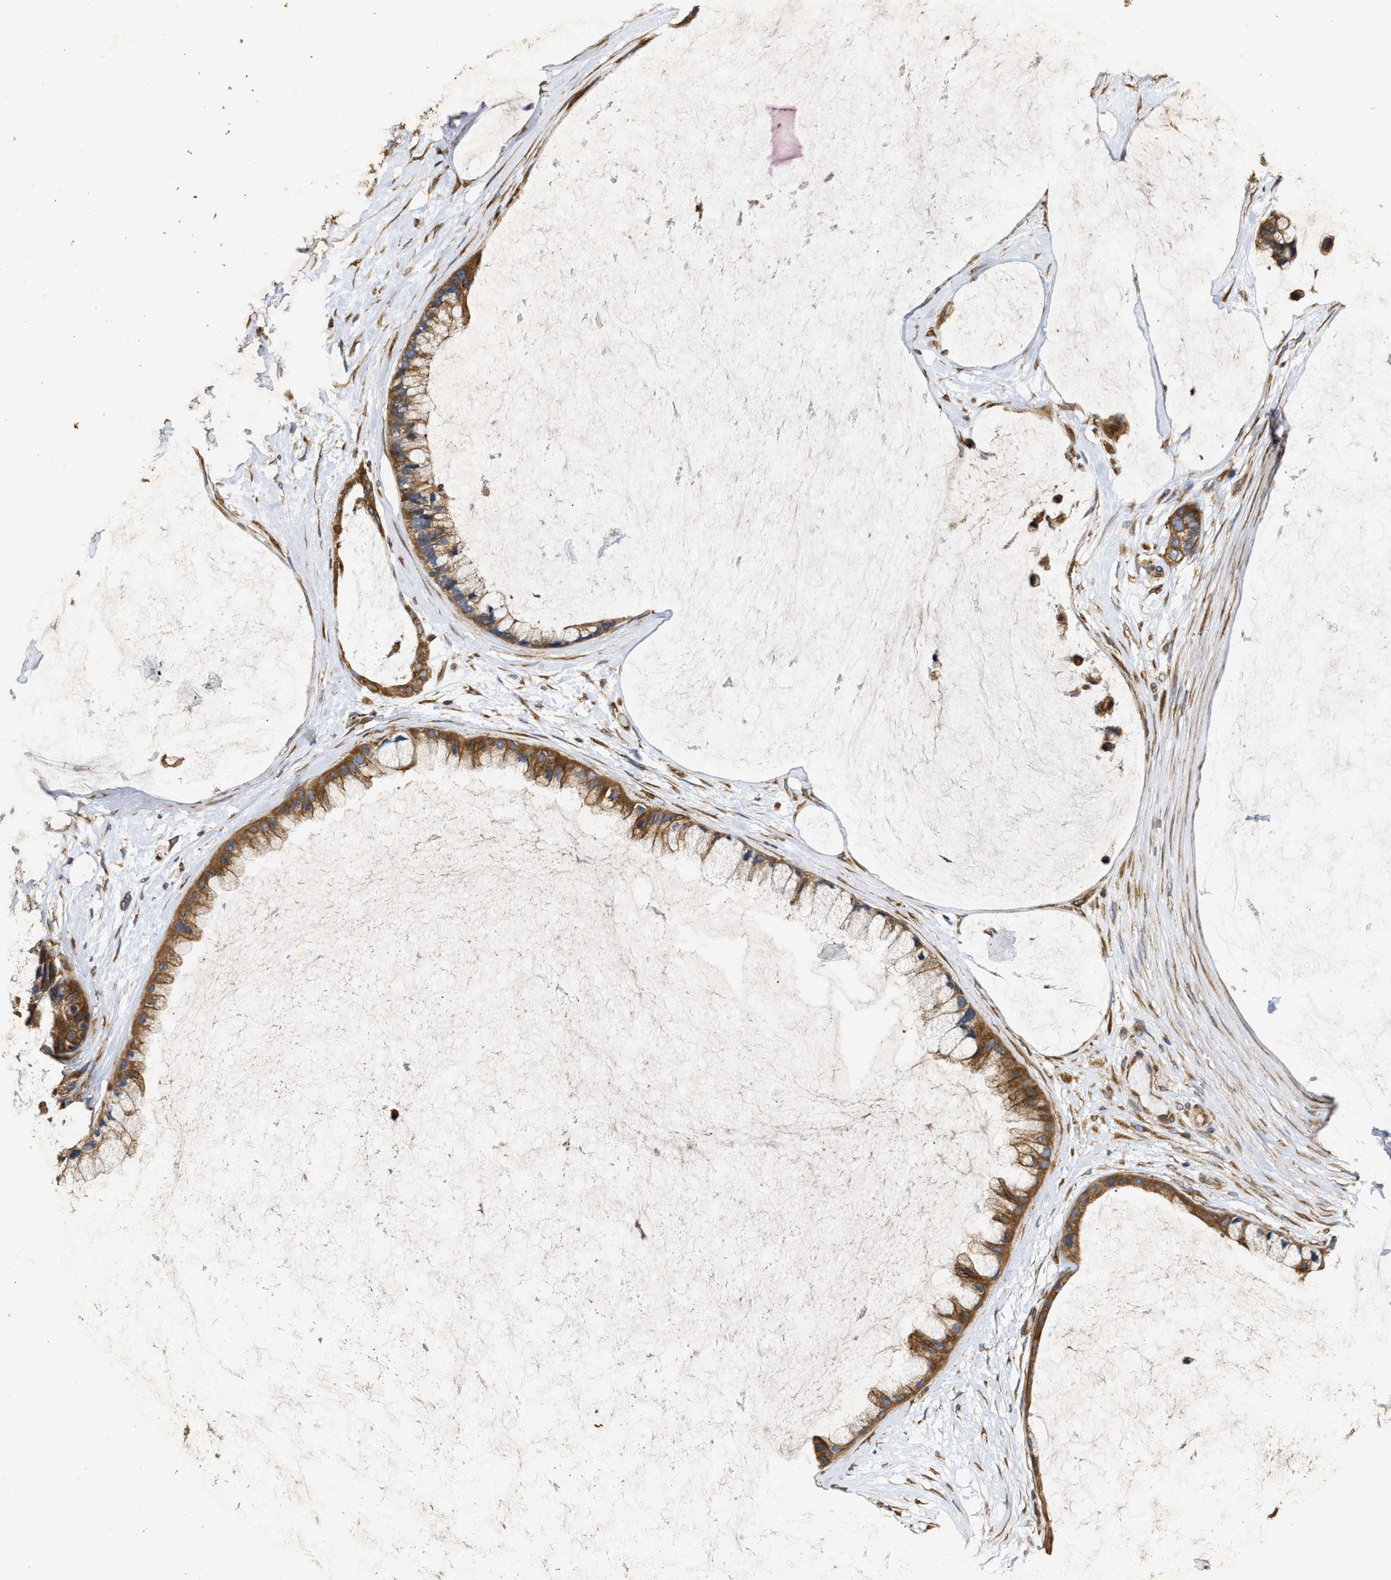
{"staining": {"intensity": "moderate", "quantity": ">75%", "location": "cytoplasmic/membranous"}, "tissue": "ovarian cancer", "cell_type": "Tumor cells", "image_type": "cancer", "snomed": [{"axis": "morphology", "description": "Cystadenocarcinoma, mucinous, NOS"}, {"axis": "topography", "description": "Ovary"}], "caption": "Ovarian cancer was stained to show a protein in brown. There is medium levels of moderate cytoplasmic/membranous staining in approximately >75% of tumor cells. (Brightfield microscopy of DAB IHC at high magnification).", "gene": "NAV1", "patient": {"sex": "female", "age": 39}}